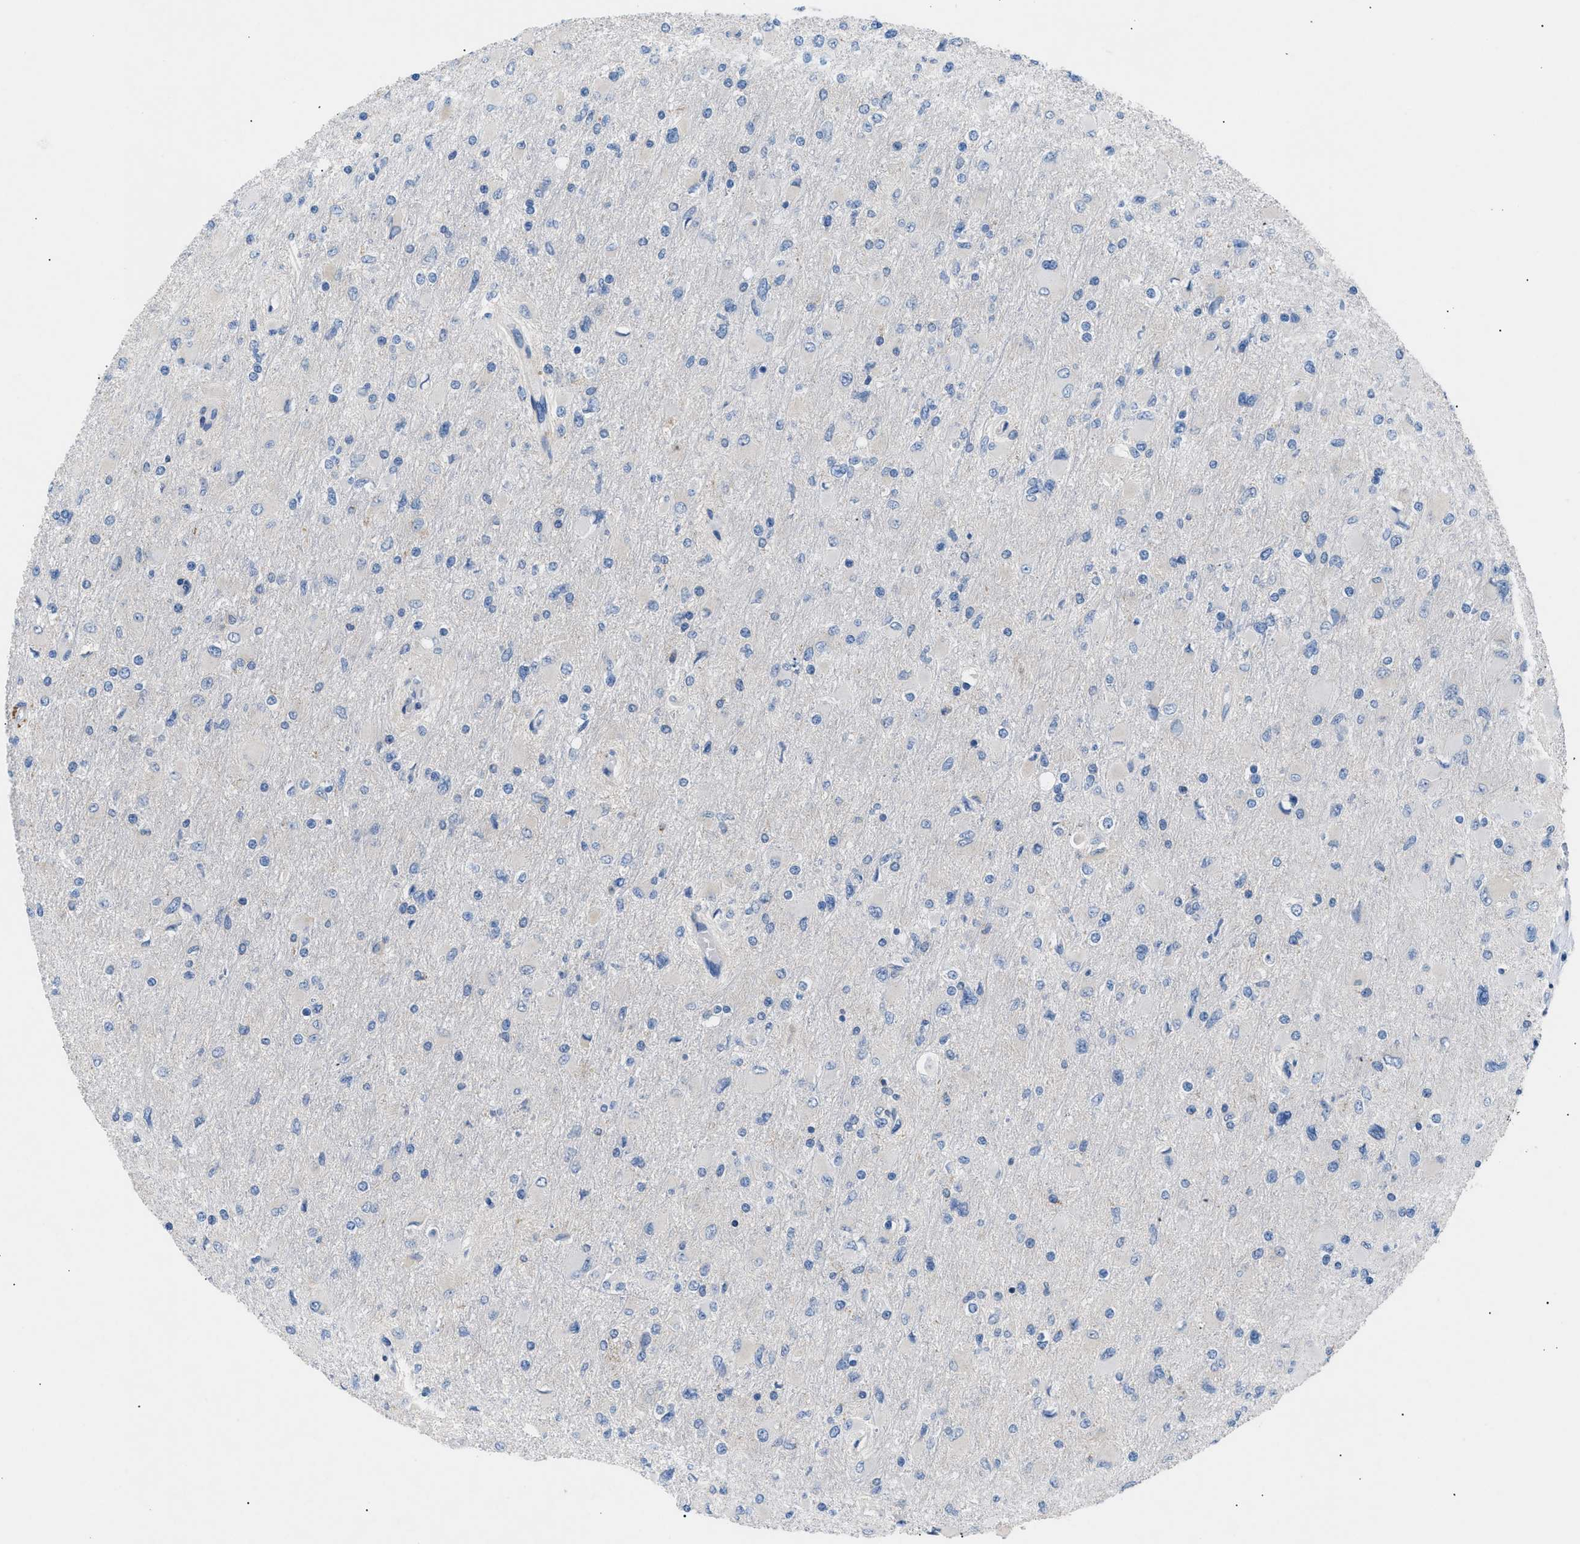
{"staining": {"intensity": "negative", "quantity": "none", "location": "none"}, "tissue": "glioma", "cell_type": "Tumor cells", "image_type": "cancer", "snomed": [{"axis": "morphology", "description": "Glioma, malignant, High grade"}, {"axis": "topography", "description": "Cerebral cortex"}], "caption": "There is no significant positivity in tumor cells of glioma.", "gene": "ILDR1", "patient": {"sex": "female", "age": 36}}